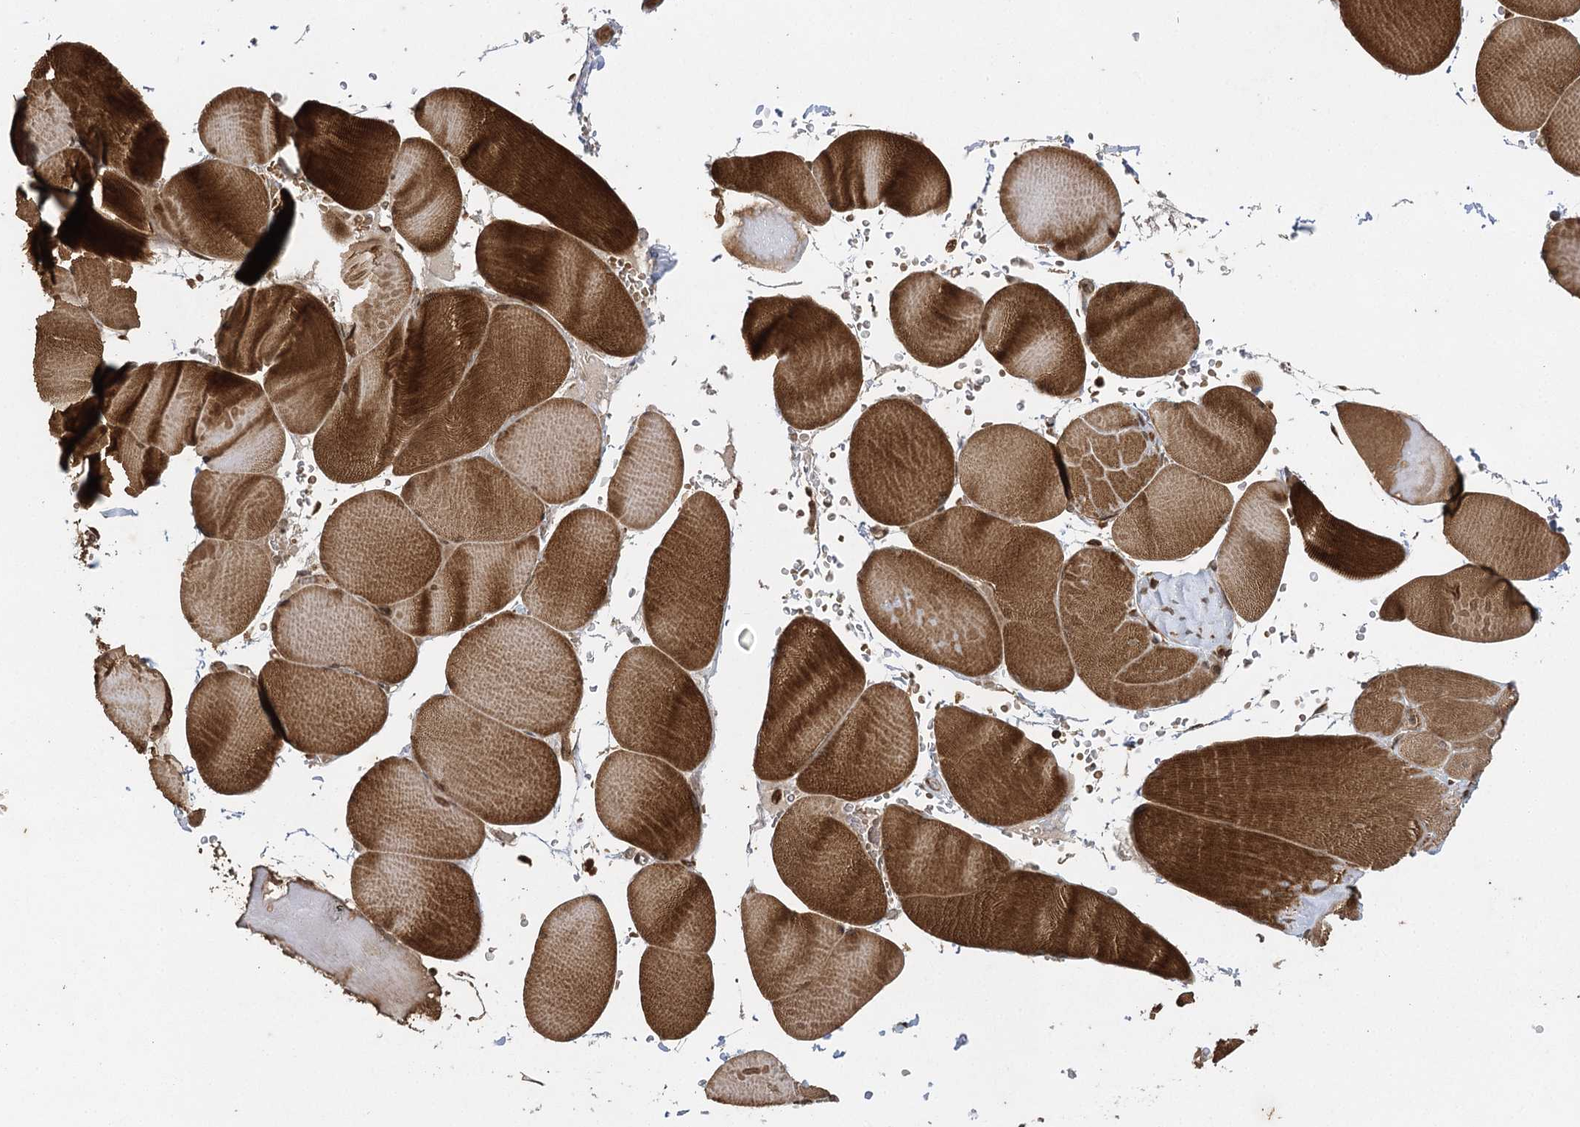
{"staining": {"intensity": "strong", "quantity": "25%-75%", "location": "cytoplasmic/membranous,nuclear"}, "tissue": "skeletal muscle", "cell_type": "Myocytes", "image_type": "normal", "snomed": [{"axis": "morphology", "description": "Normal tissue, NOS"}, {"axis": "topography", "description": "Skeletal muscle"}, {"axis": "topography", "description": "Head-Neck"}], "caption": "Myocytes display high levels of strong cytoplasmic/membranous,nuclear staining in about 25%-75% of cells in normal skeletal muscle.", "gene": "IL11RA", "patient": {"sex": "male", "age": 66}}